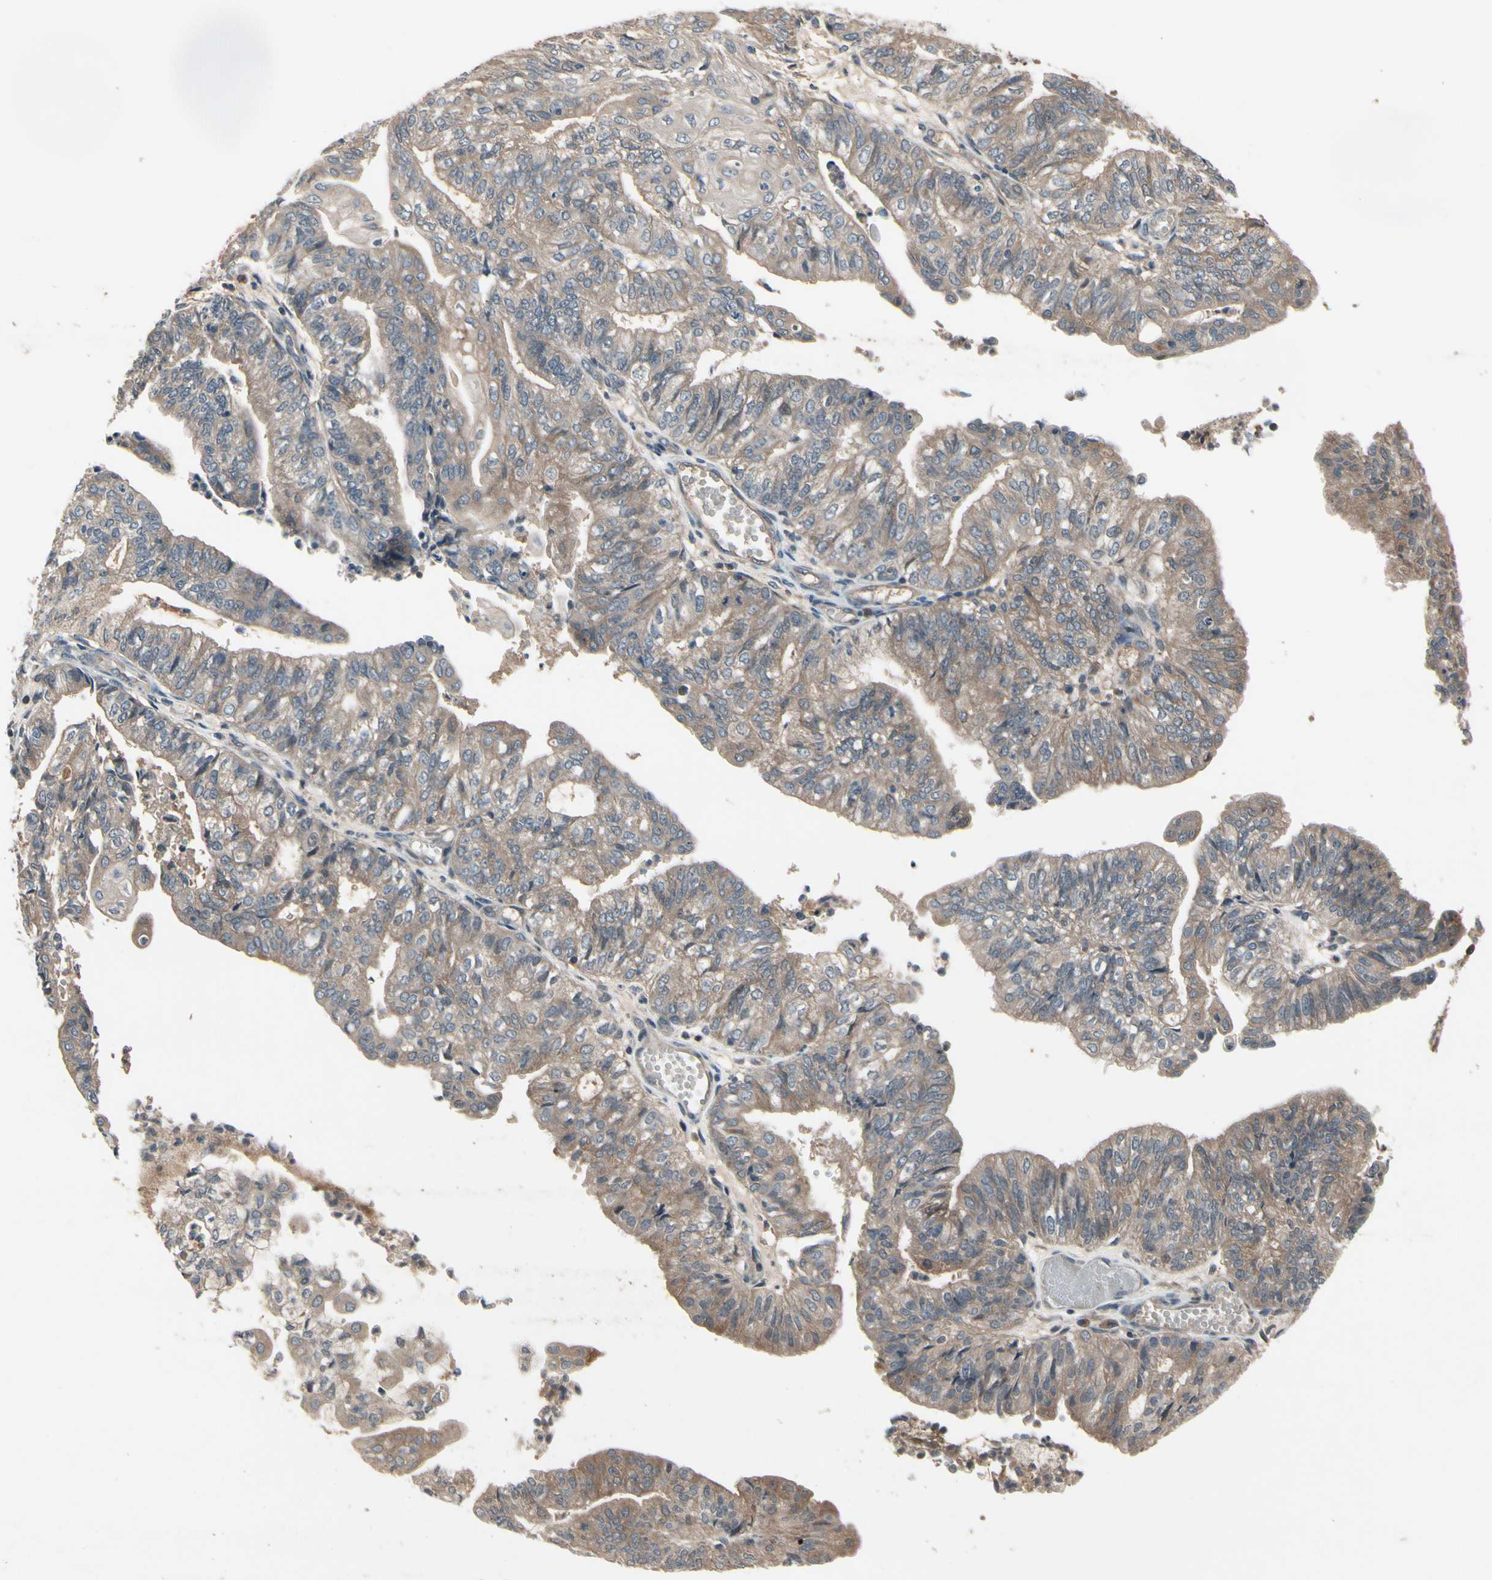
{"staining": {"intensity": "moderate", "quantity": "25%-75%", "location": "cytoplasmic/membranous"}, "tissue": "endometrial cancer", "cell_type": "Tumor cells", "image_type": "cancer", "snomed": [{"axis": "morphology", "description": "Adenocarcinoma, NOS"}, {"axis": "topography", "description": "Endometrium"}], "caption": "A brown stain labels moderate cytoplasmic/membranous expression of a protein in human endometrial cancer tumor cells. (Stains: DAB (3,3'-diaminobenzidine) in brown, nuclei in blue, Microscopy: brightfield microscopy at high magnification).", "gene": "NSF", "patient": {"sex": "female", "age": 59}}